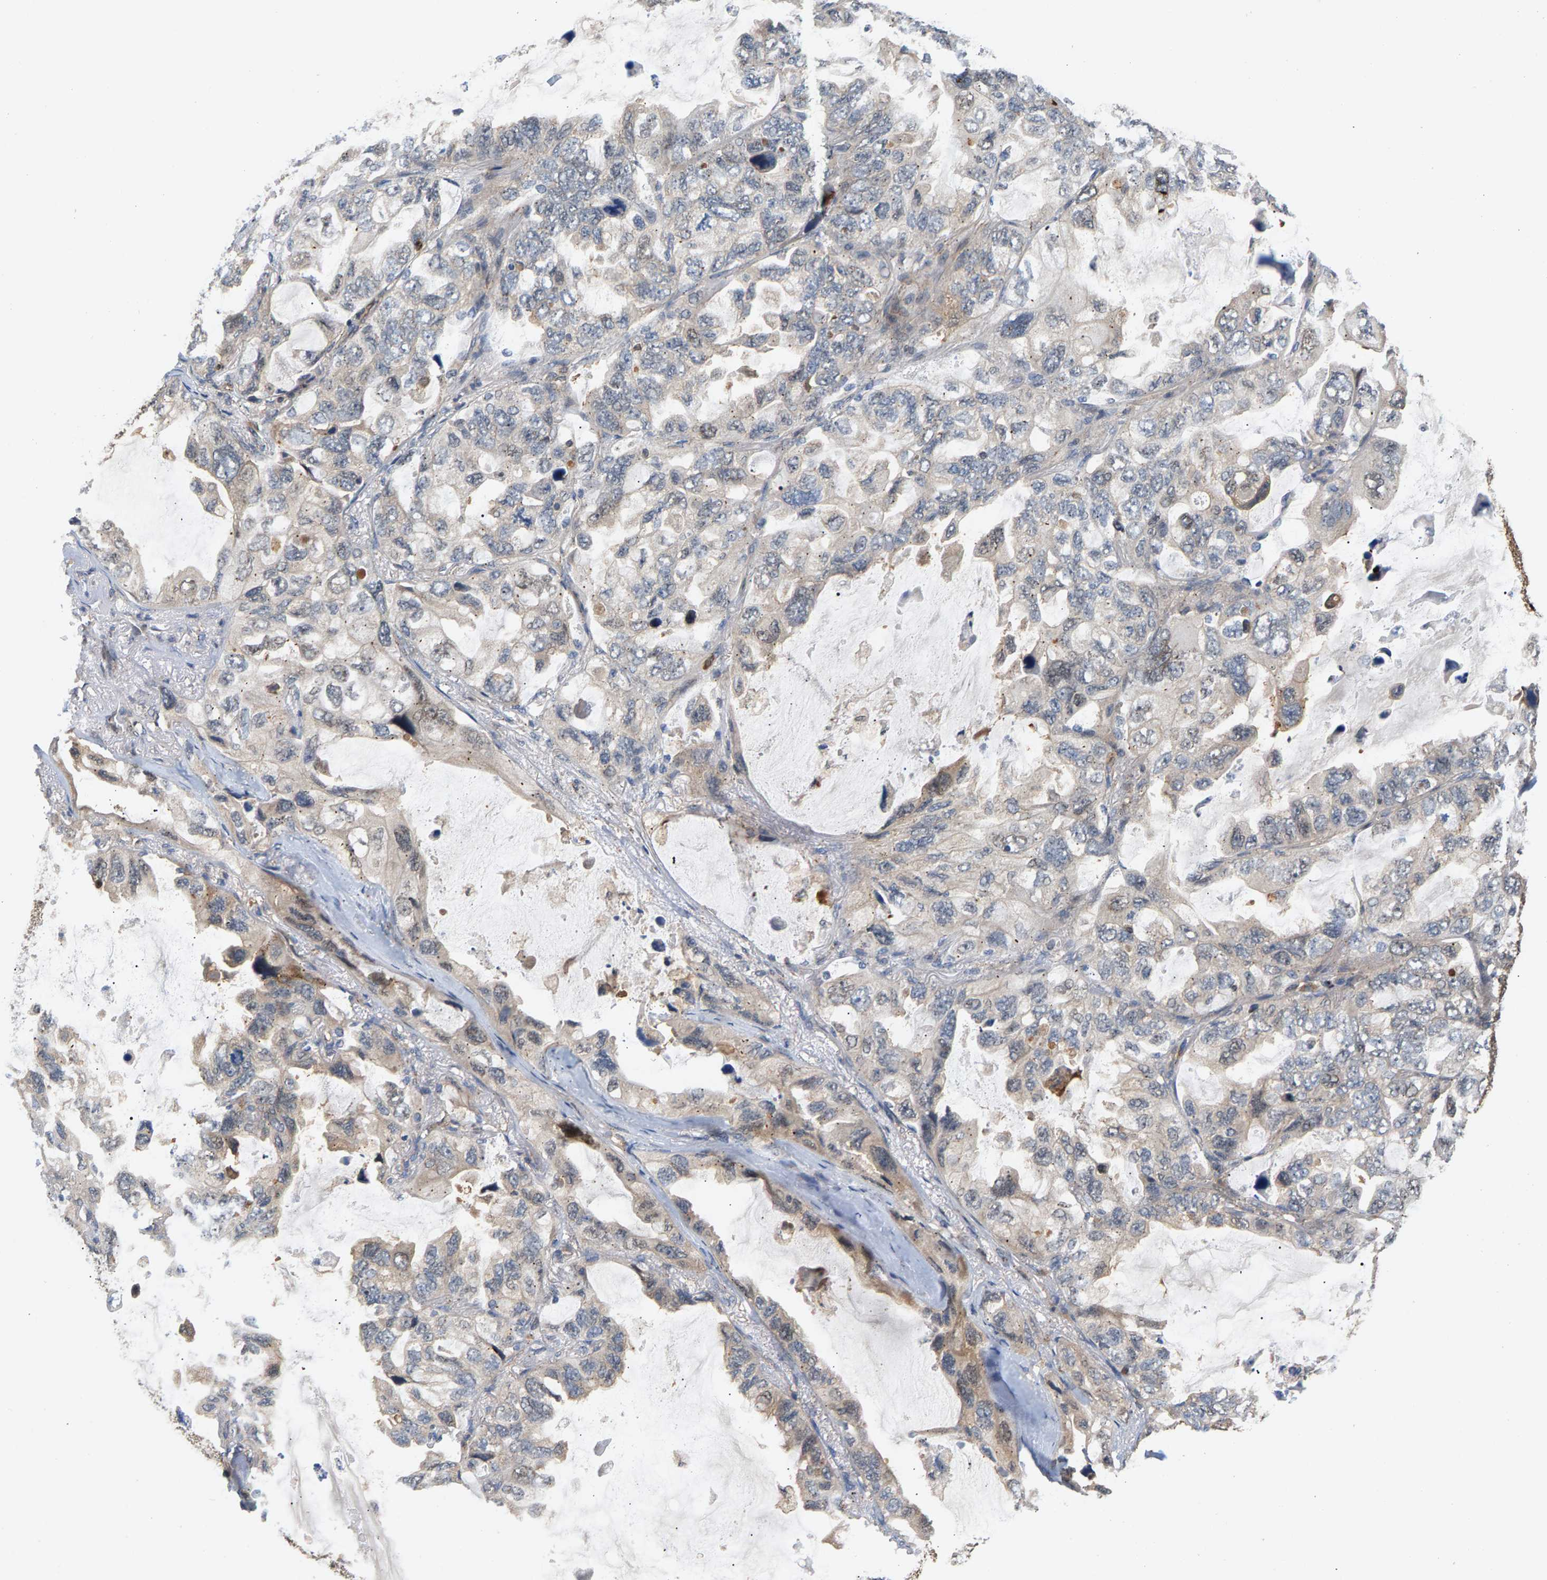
{"staining": {"intensity": "weak", "quantity": "<25%", "location": "cytoplasmic/membranous"}, "tissue": "lung cancer", "cell_type": "Tumor cells", "image_type": "cancer", "snomed": [{"axis": "morphology", "description": "Squamous cell carcinoma, NOS"}, {"axis": "topography", "description": "Lung"}], "caption": "Human lung cancer stained for a protein using IHC exhibits no positivity in tumor cells.", "gene": "MAP2K5", "patient": {"sex": "female", "age": 73}}